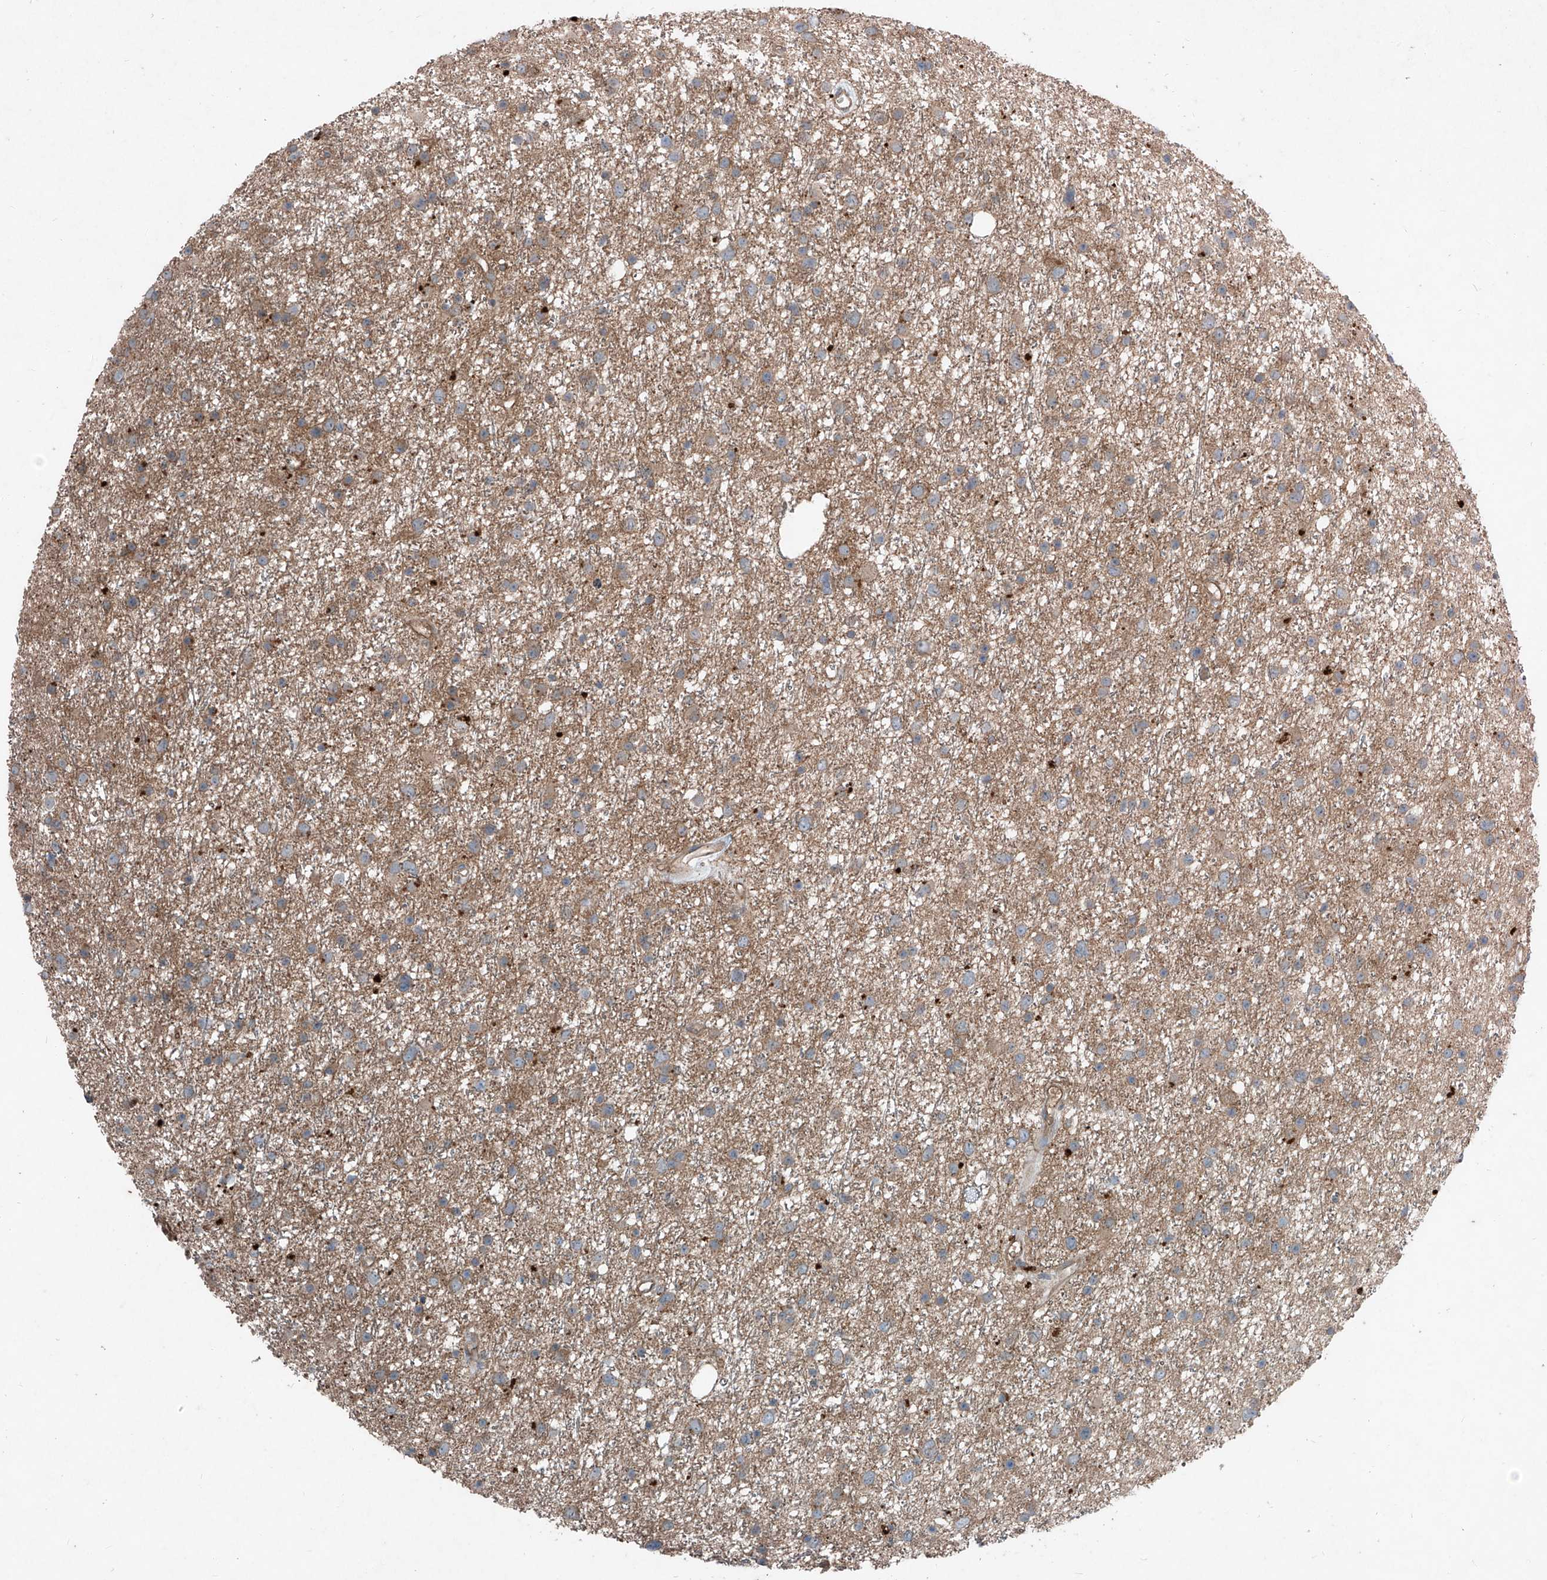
{"staining": {"intensity": "weak", "quantity": ">75%", "location": "cytoplasmic/membranous"}, "tissue": "glioma", "cell_type": "Tumor cells", "image_type": "cancer", "snomed": [{"axis": "morphology", "description": "Glioma, malignant, Low grade"}, {"axis": "topography", "description": "Cerebral cortex"}], "caption": "A brown stain shows weak cytoplasmic/membranous expression of a protein in human glioma tumor cells. (Brightfield microscopy of DAB IHC at high magnification).", "gene": "FOXRED2", "patient": {"sex": "female", "age": 39}}